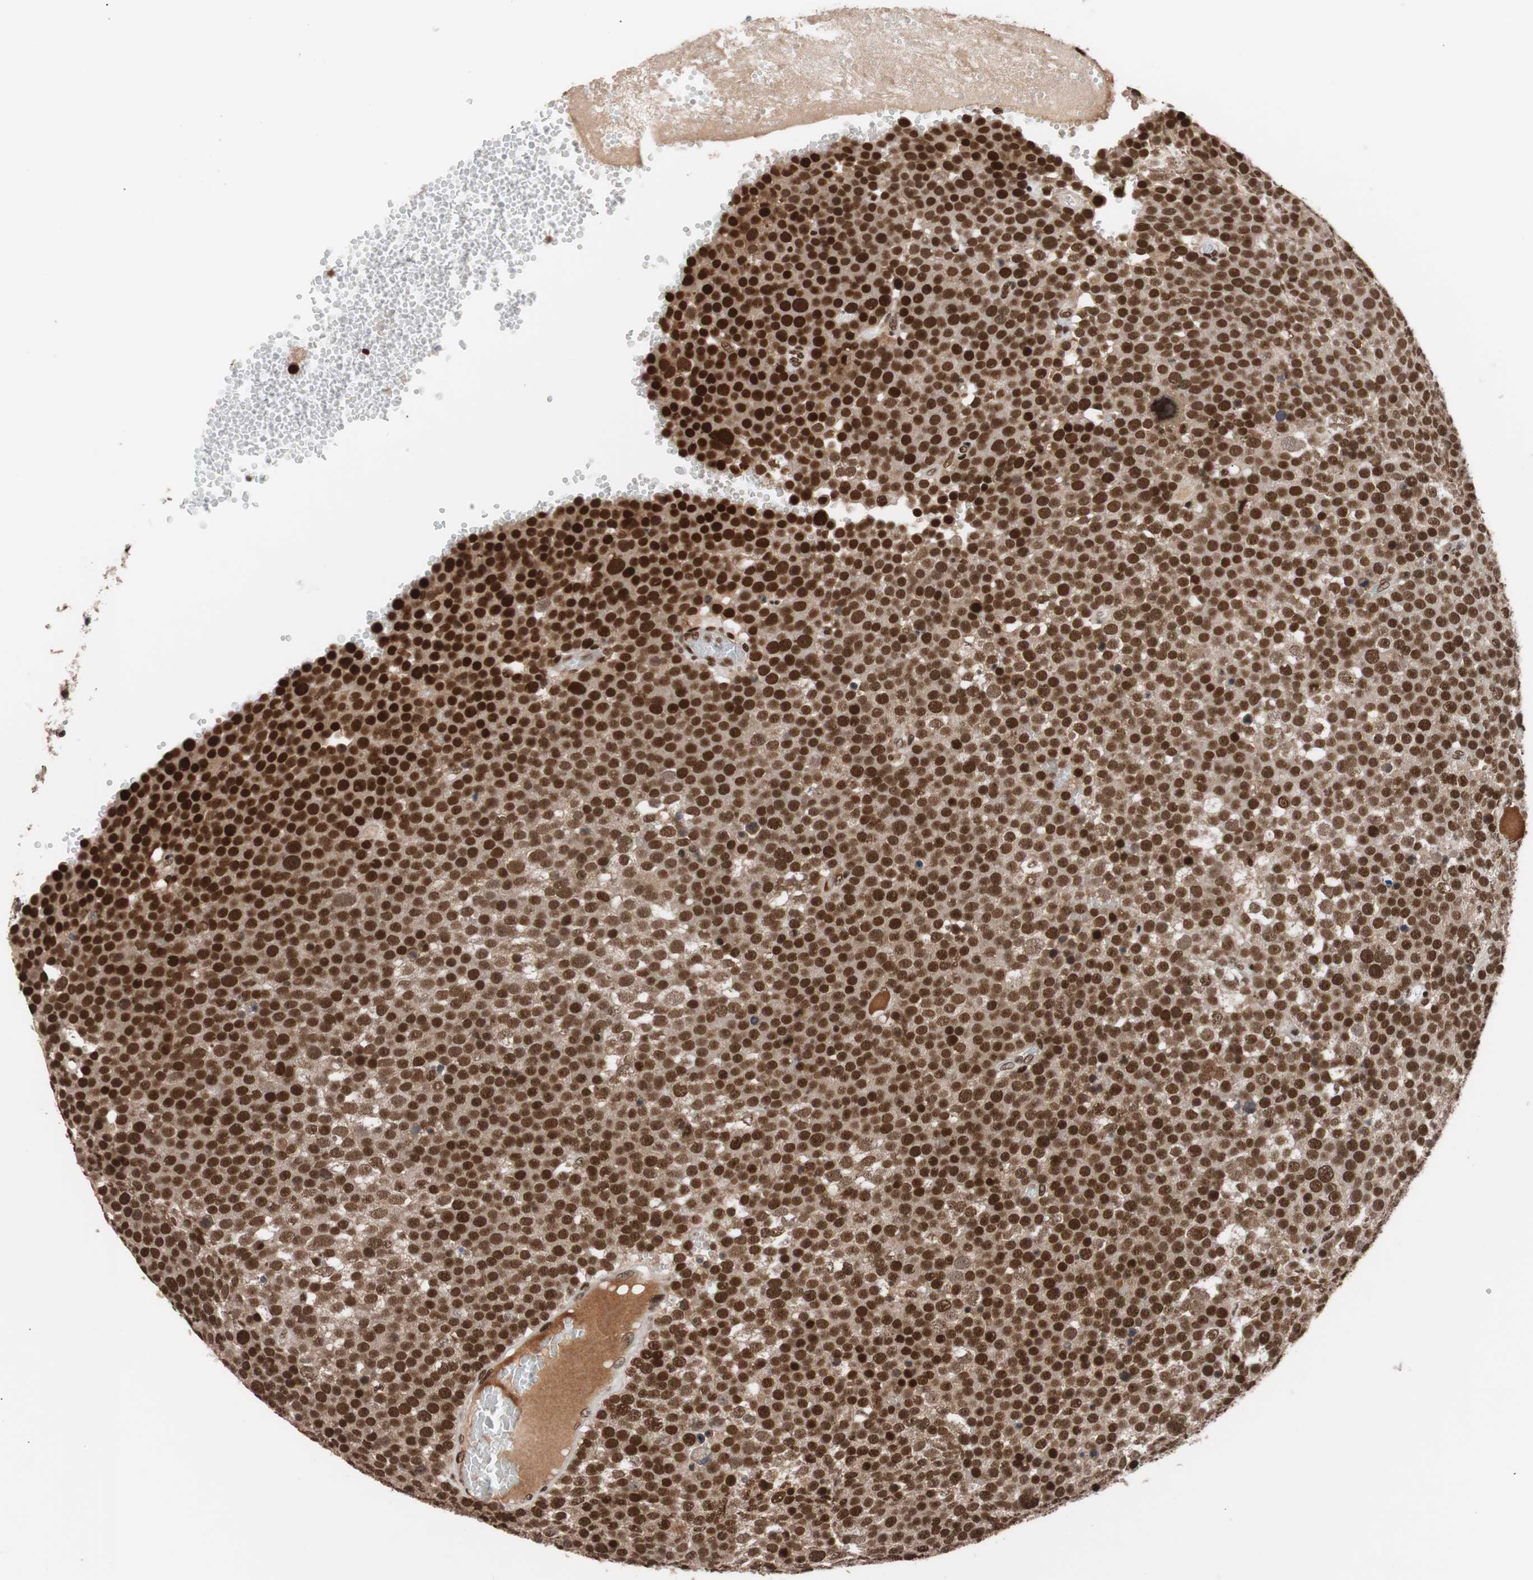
{"staining": {"intensity": "strong", "quantity": ">75%", "location": "cytoplasmic/membranous,nuclear"}, "tissue": "testis cancer", "cell_type": "Tumor cells", "image_type": "cancer", "snomed": [{"axis": "morphology", "description": "Seminoma, NOS"}, {"axis": "topography", "description": "Testis"}], "caption": "Protein staining exhibits strong cytoplasmic/membranous and nuclear positivity in approximately >75% of tumor cells in testis cancer.", "gene": "CHAMP1", "patient": {"sex": "male", "age": 71}}